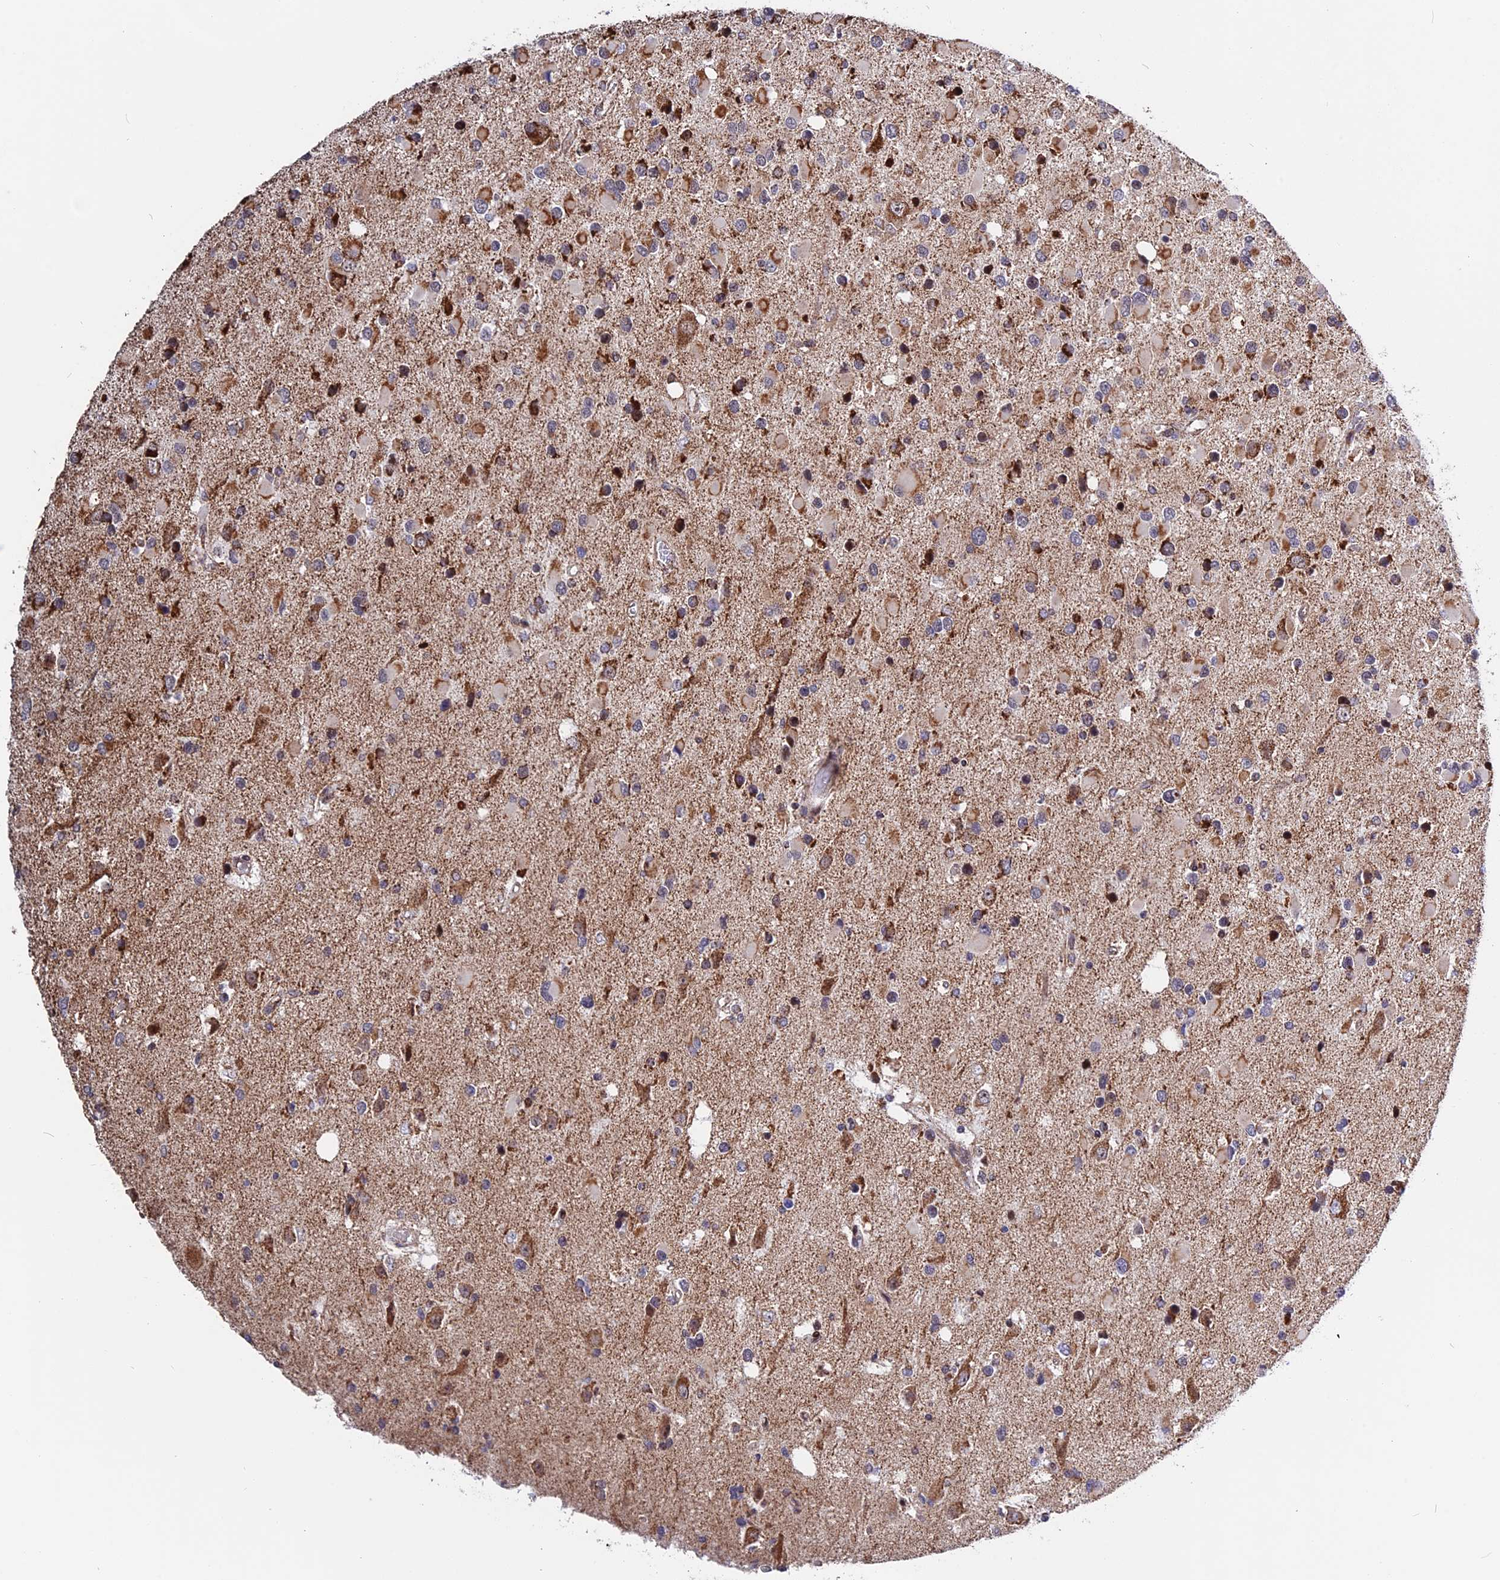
{"staining": {"intensity": "moderate", "quantity": "25%-75%", "location": "cytoplasmic/membranous,nuclear"}, "tissue": "glioma", "cell_type": "Tumor cells", "image_type": "cancer", "snomed": [{"axis": "morphology", "description": "Glioma, malignant, High grade"}, {"axis": "topography", "description": "Brain"}], "caption": "A photomicrograph of glioma stained for a protein displays moderate cytoplasmic/membranous and nuclear brown staining in tumor cells.", "gene": "FAM174C", "patient": {"sex": "male", "age": 53}}